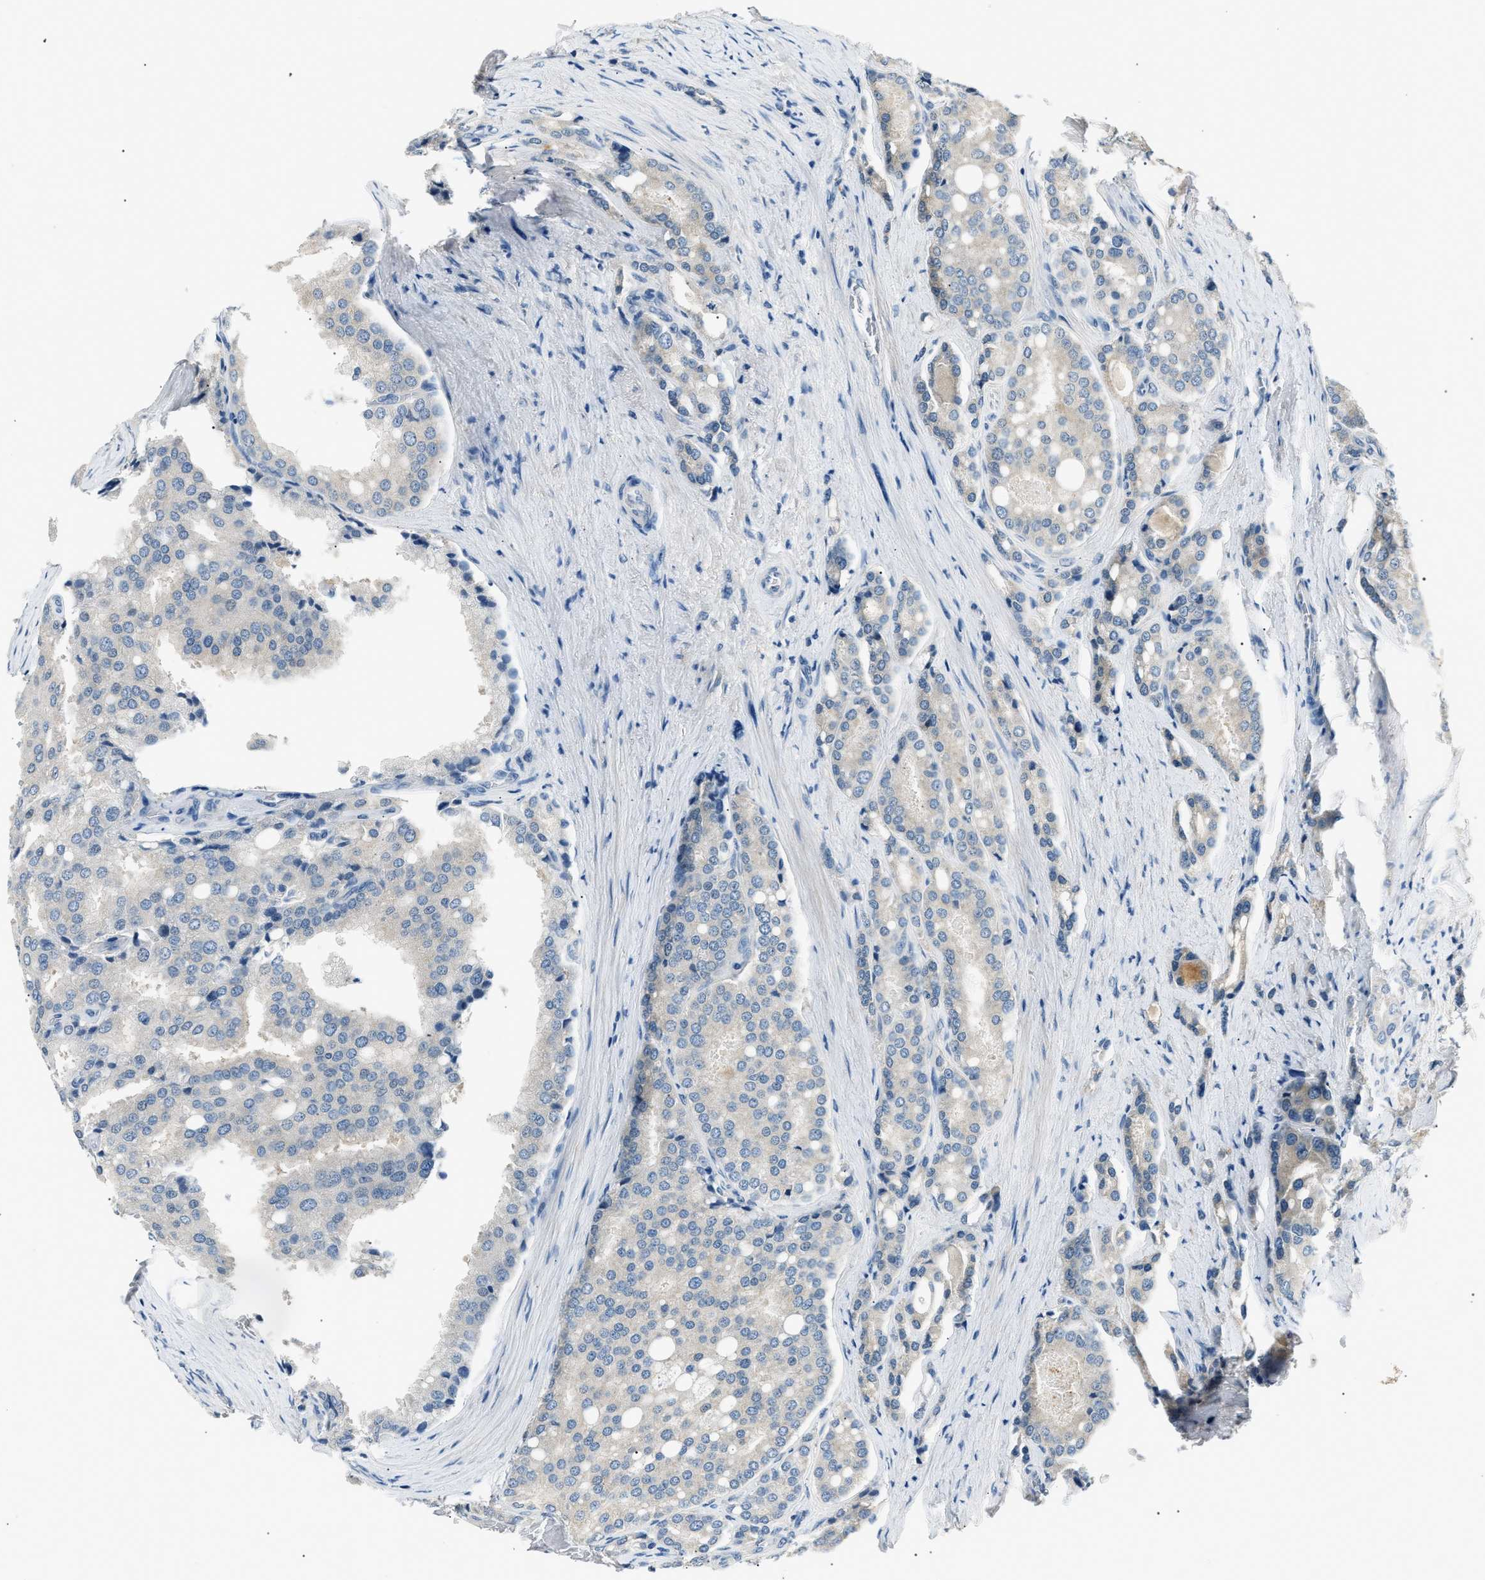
{"staining": {"intensity": "negative", "quantity": "none", "location": "none"}, "tissue": "prostate cancer", "cell_type": "Tumor cells", "image_type": "cancer", "snomed": [{"axis": "morphology", "description": "Adenocarcinoma, High grade"}, {"axis": "topography", "description": "Prostate"}], "caption": "Immunohistochemical staining of prostate cancer (high-grade adenocarcinoma) demonstrates no significant positivity in tumor cells.", "gene": "INHA", "patient": {"sex": "male", "age": 50}}